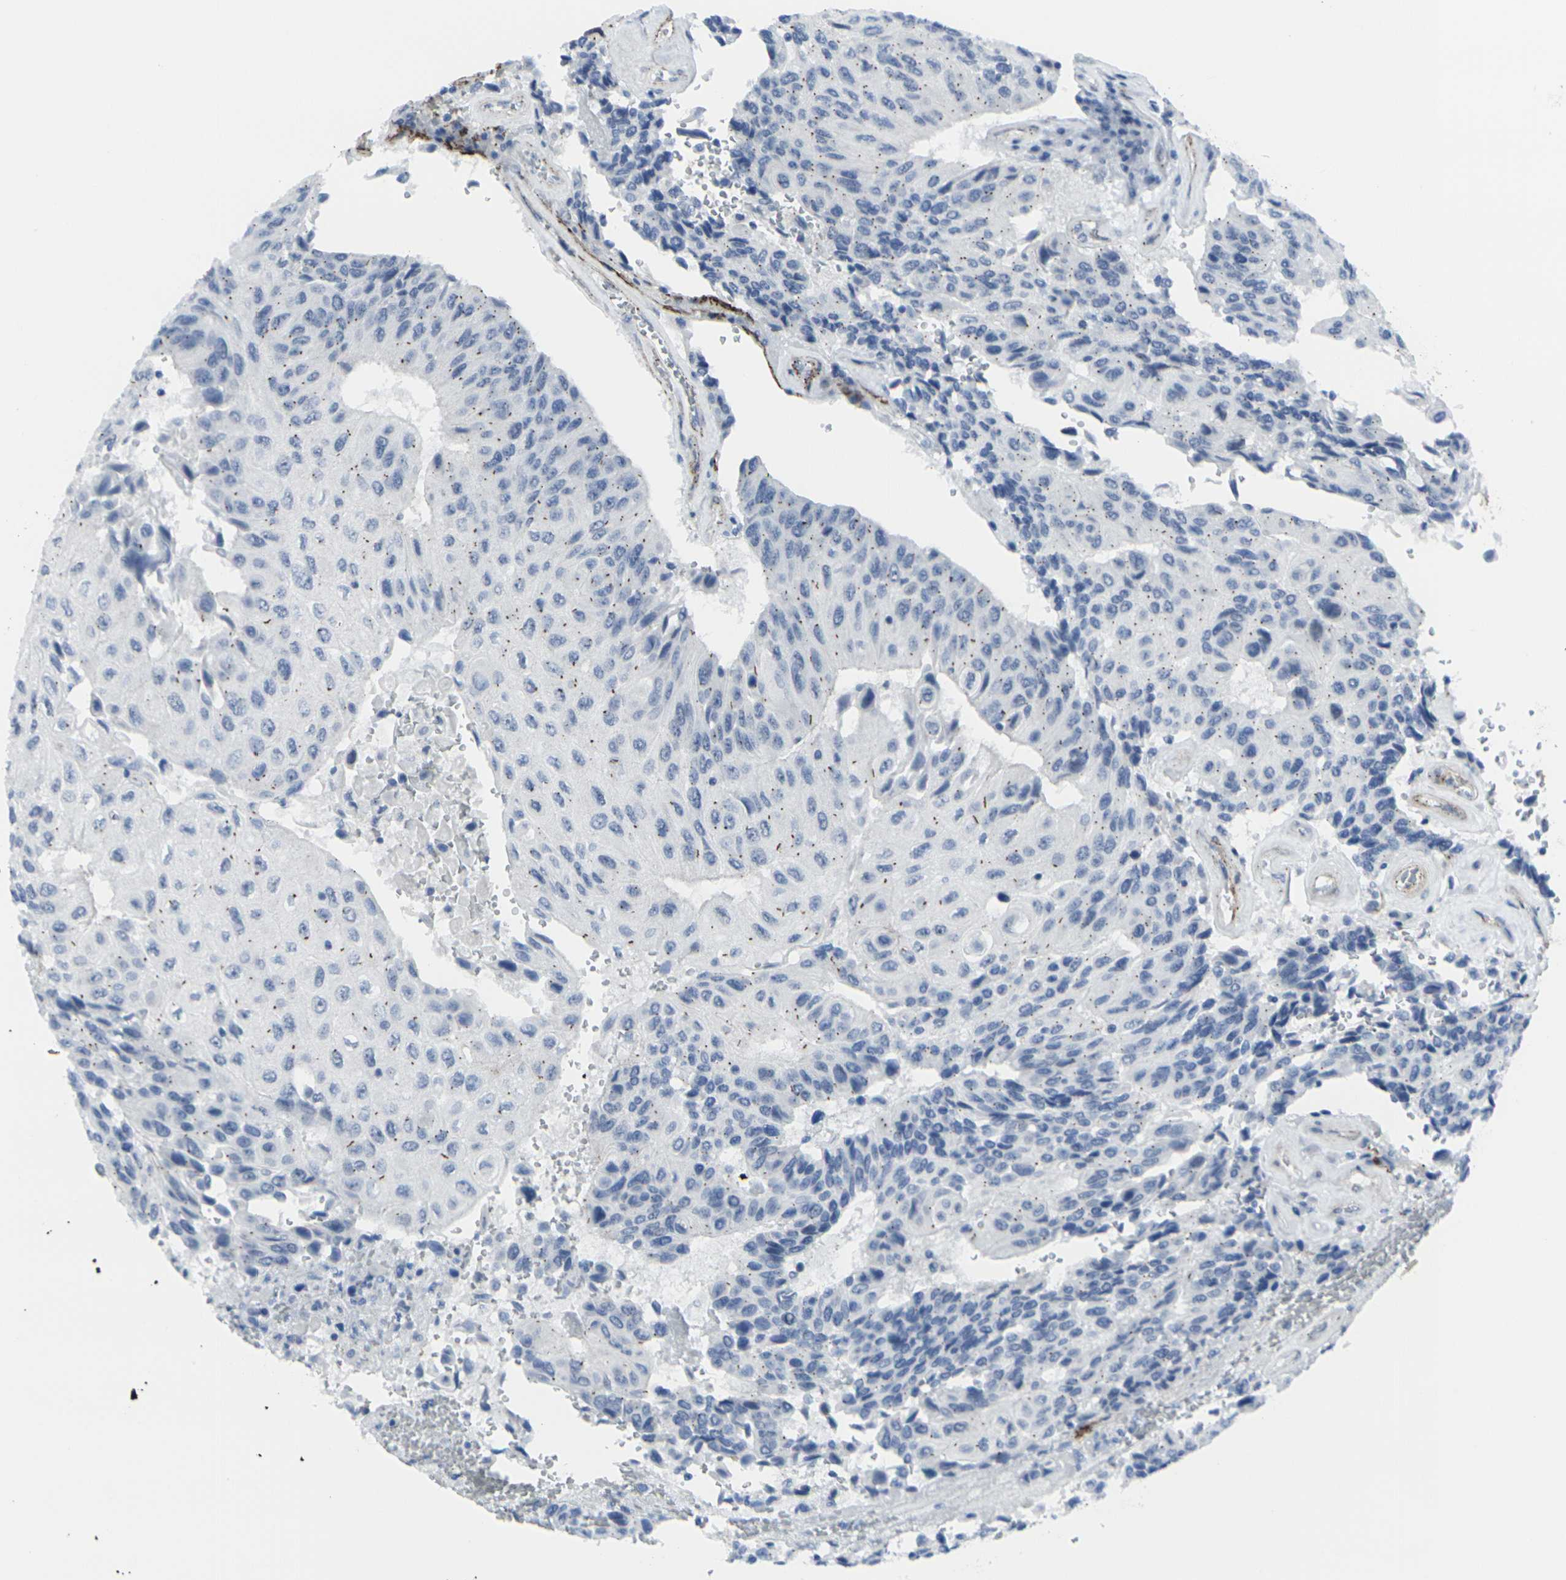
{"staining": {"intensity": "moderate", "quantity": "<25%", "location": "cytoplasmic/membranous"}, "tissue": "urothelial cancer", "cell_type": "Tumor cells", "image_type": "cancer", "snomed": [{"axis": "morphology", "description": "Urothelial carcinoma, High grade"}, {"axis": "topography", "description": "Urinary bladder"}], "caption": "Protein expression analysis of urothelial cancer shows moderate cytoplasmic/membranous staining in approximately <25% of tumor cells.", "gene": "CDH11", "patient": {"sex": "female", "age": 85}}